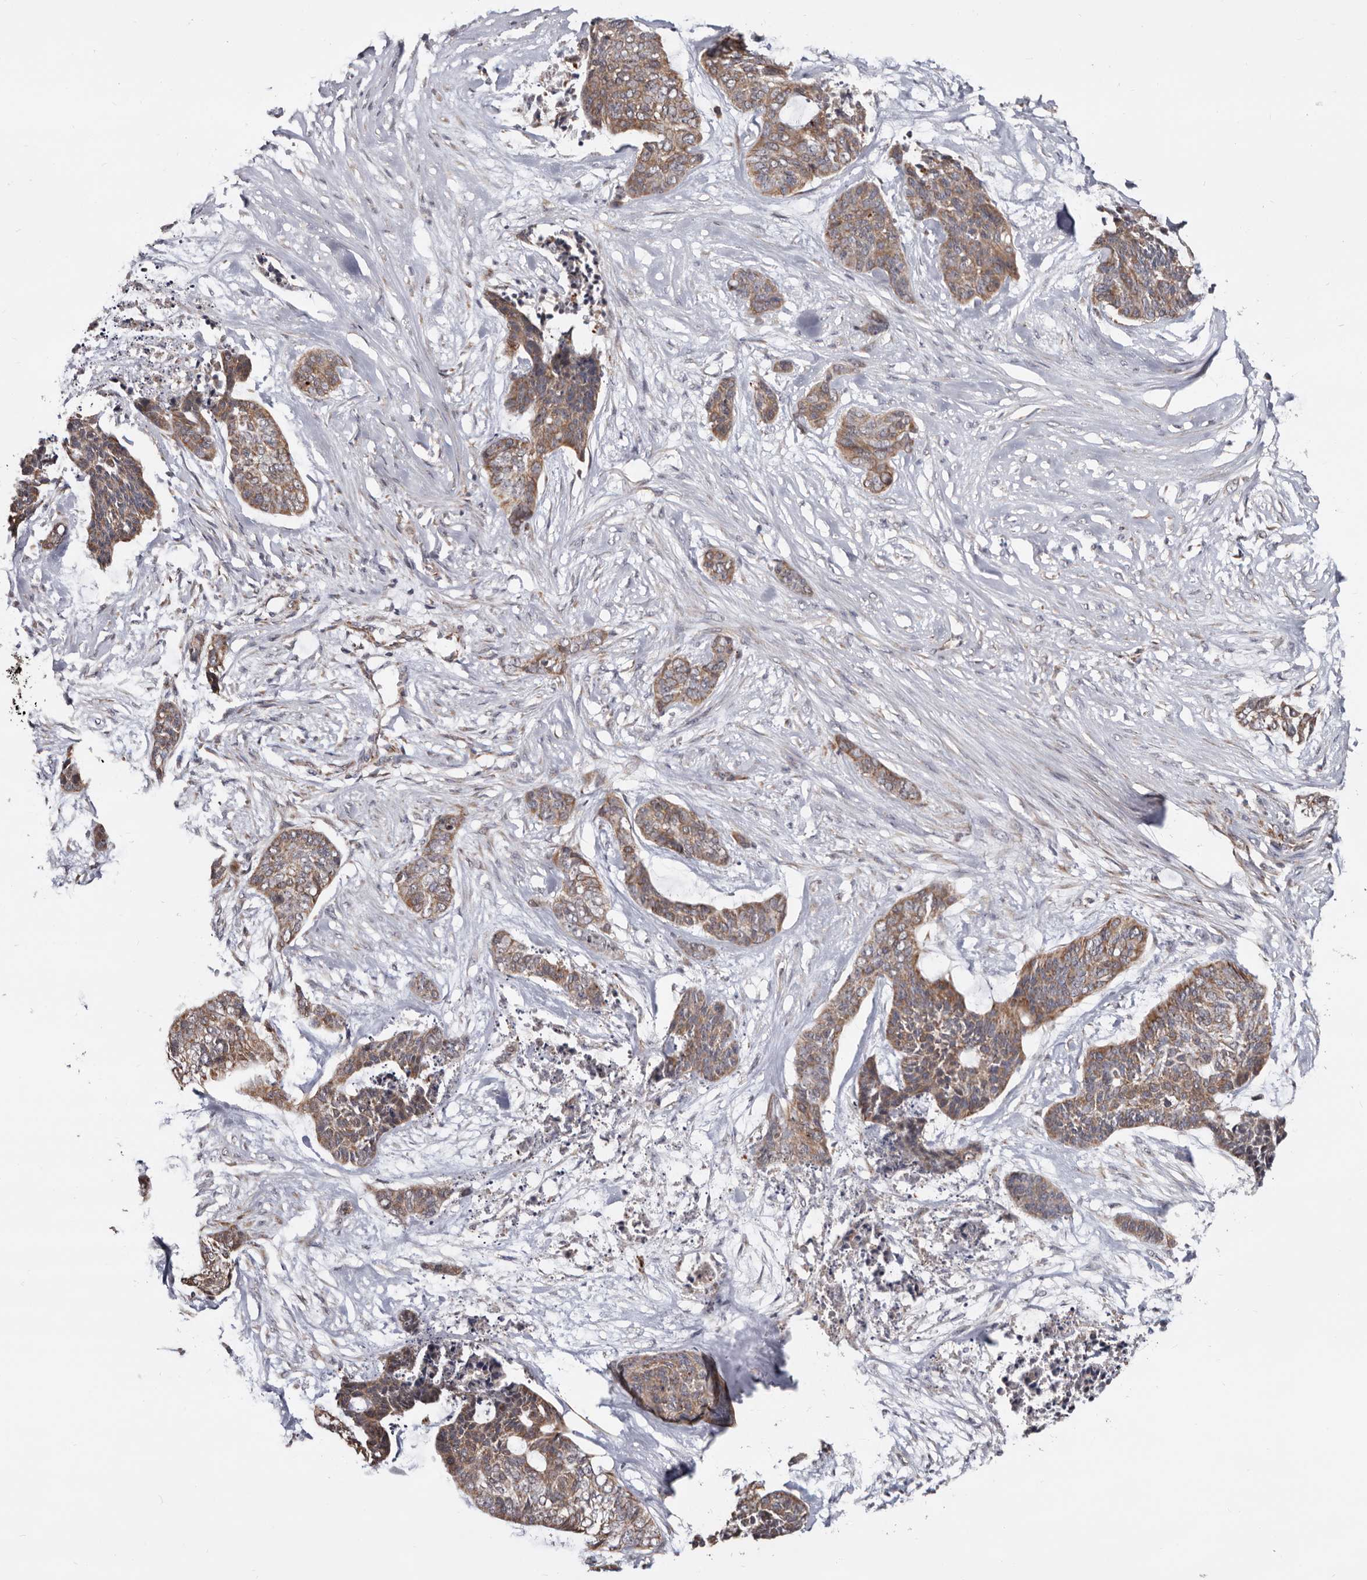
{"staining": {"intensity": "weak", "quantity": ">75%", "location": "cytoplasmic/membranous"}, "tissue": "skin cancer", "cell_type": "Tumor cells", "image_type": "cancer", "snomed": [{"axis": "morphology", "description": "Basal cell carcinoma"}, {"axis": "topography", "description": "Skin"}], "caption": "Immunohistochemistry of basal cell carcinoma (skin) demonstrates low levels of weak cytoplasmic/membranous expression in about >75% of tumor cells. (DAB IHC with brightfield microscopy, high magnification).", "gene": "MRPL18", "patient": {"sex": "female", "age": 64}}